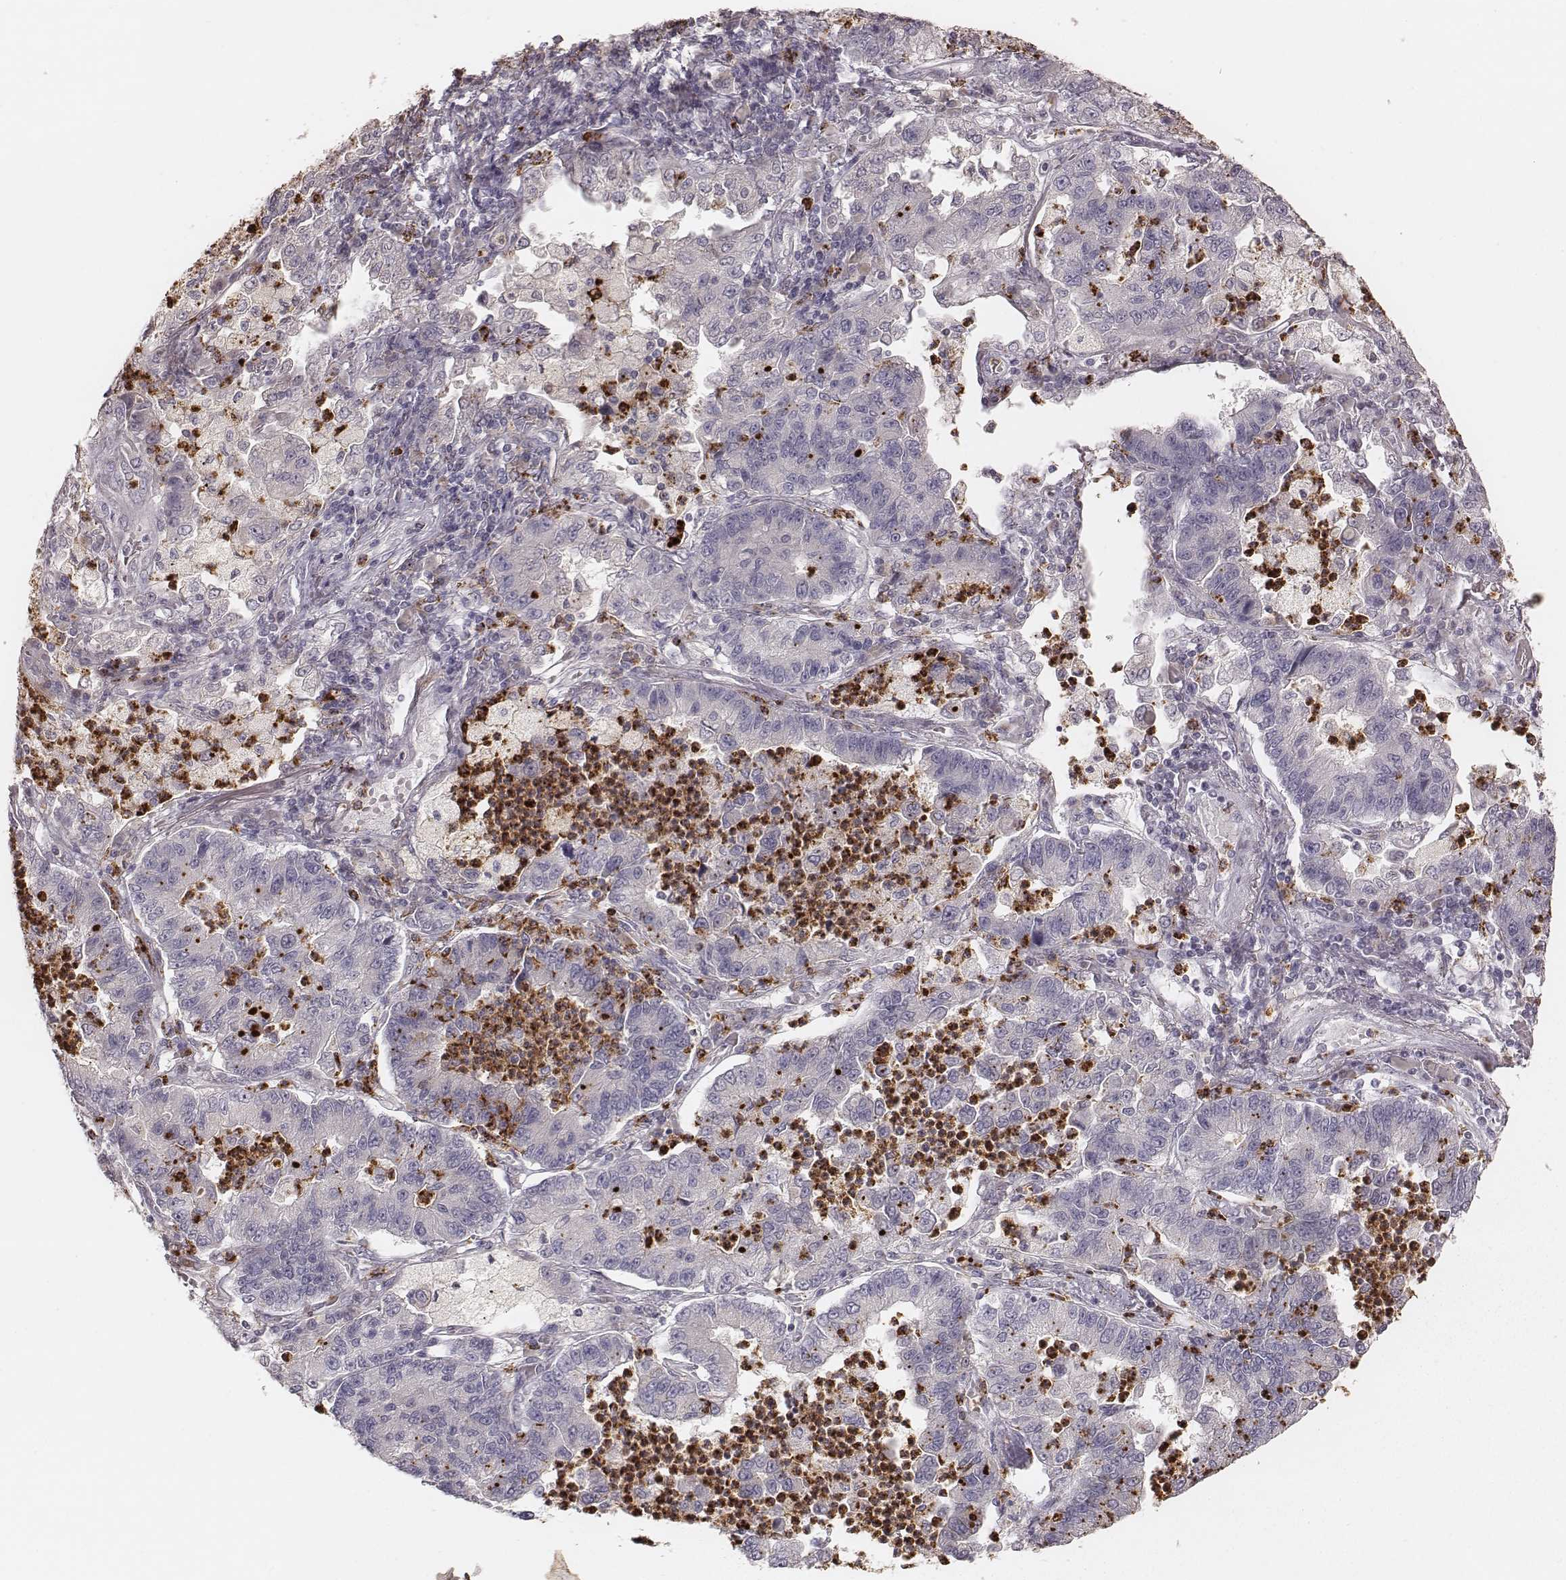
{"staining": {"intensity": "negative", "quantity": "none", "location": "none"}, "tissue": "lung cancer", "cell_type": "Tumor cells", "image_type": "cancer", "snomed": [{"axis": "morphology", "description": "Adenocarcinoma, NOS"}, {"axis": "topography", "description": "Lung"}], "caption": "Immunohistochemical staining of lung cancer shows no significant expression in tumor cells.", "gene": "ABCA7", "patient": {"sex": "female", "age": 57}}